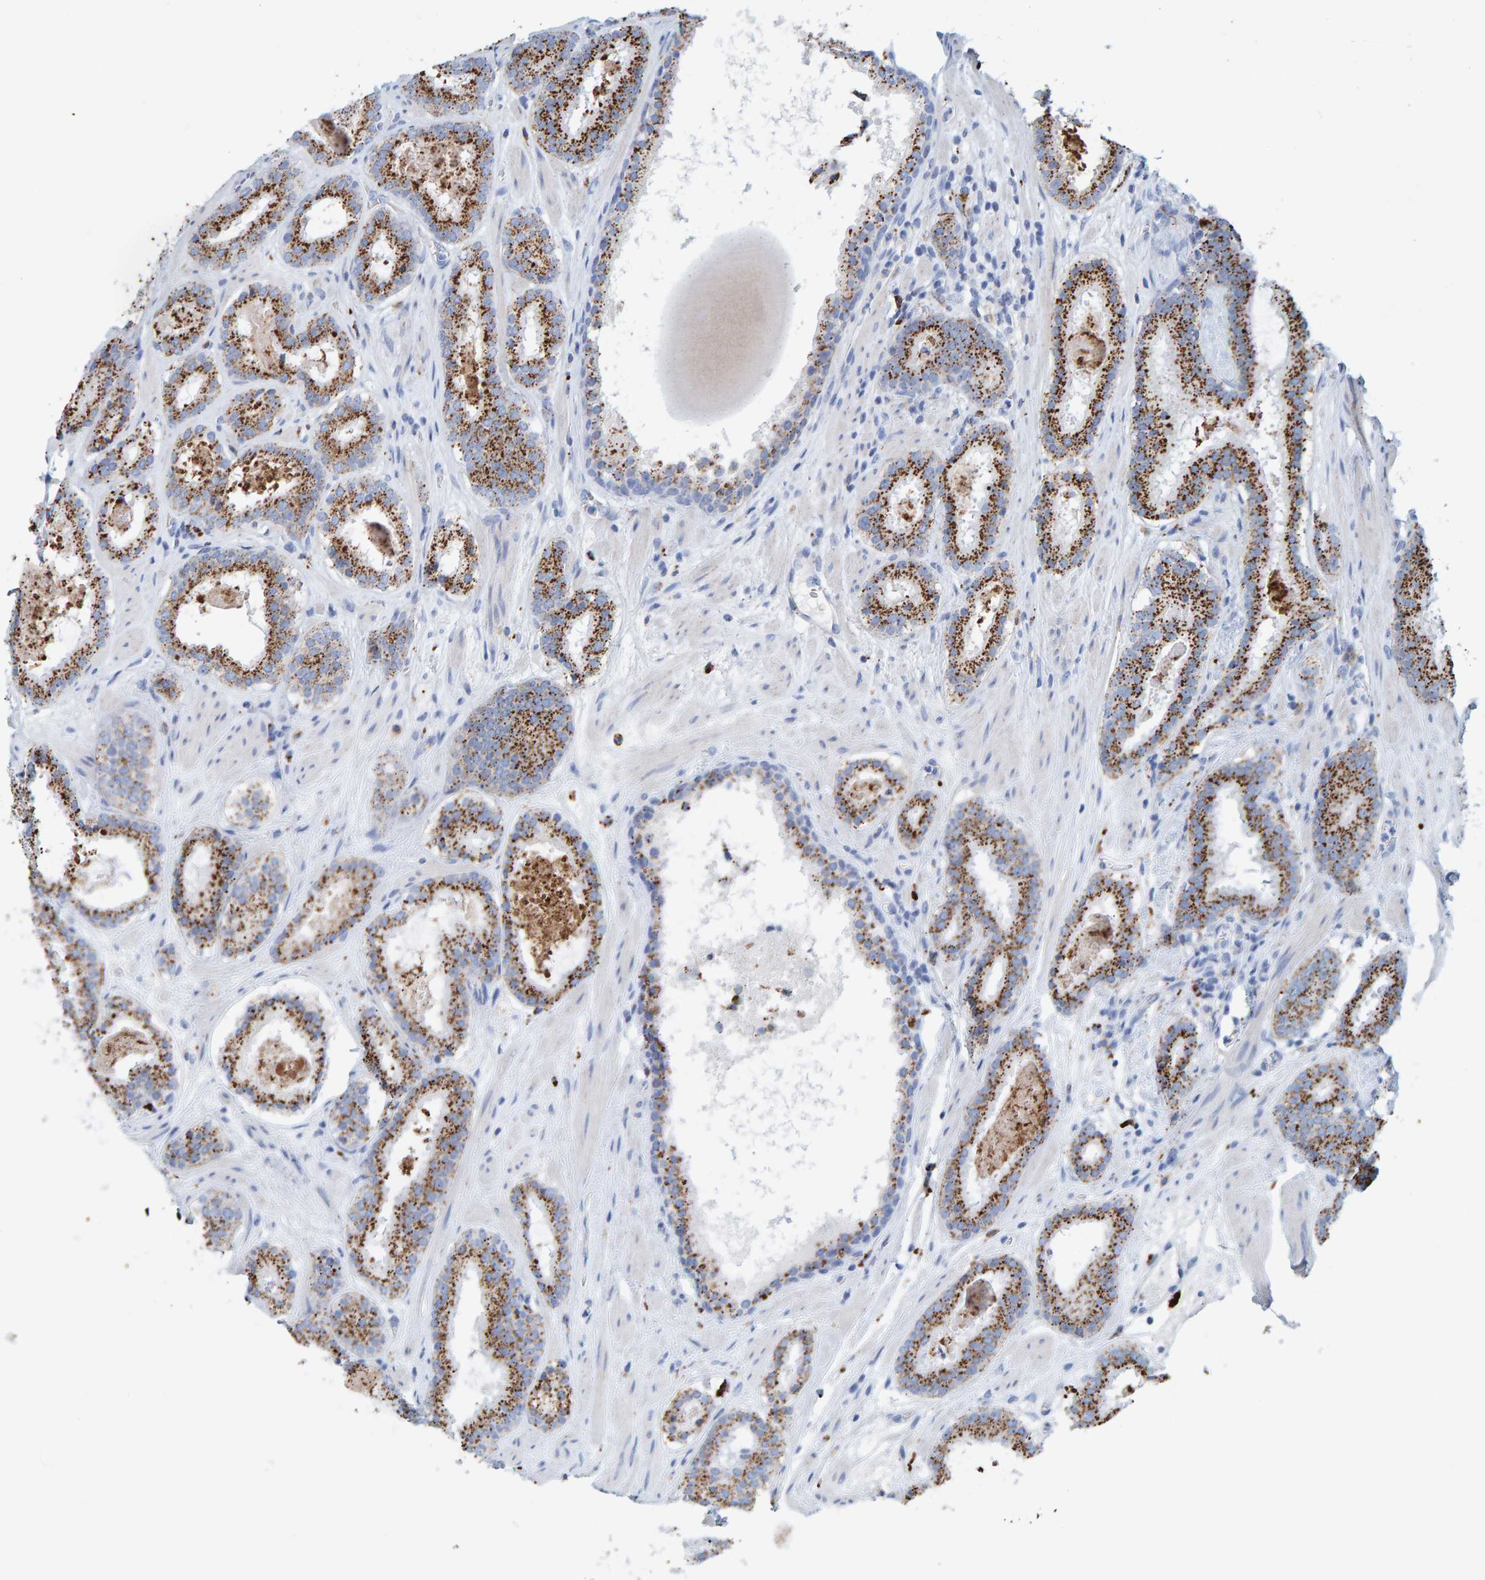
{"staining": {"intensity": "moderate", "quantity": ">75%", "location": "cytoplasmic/membranous"}, "tissue": "prostate cancer", "cell_type": "Tumor cells", "image_type": "cancer", "snomed": [{"axis": "morphology", "description": "Adenocarcinoma, Low grade"}, {"axis": "topography", "description": "Prostate"}], "caption": "A histopathology image of human prostate cancer stained for a protein demonstrates moderate cytoplasmic/membranous brown staining in tumor cells.", "gene": "BIN3", "patient": {"sex": "male", "age": 69}}